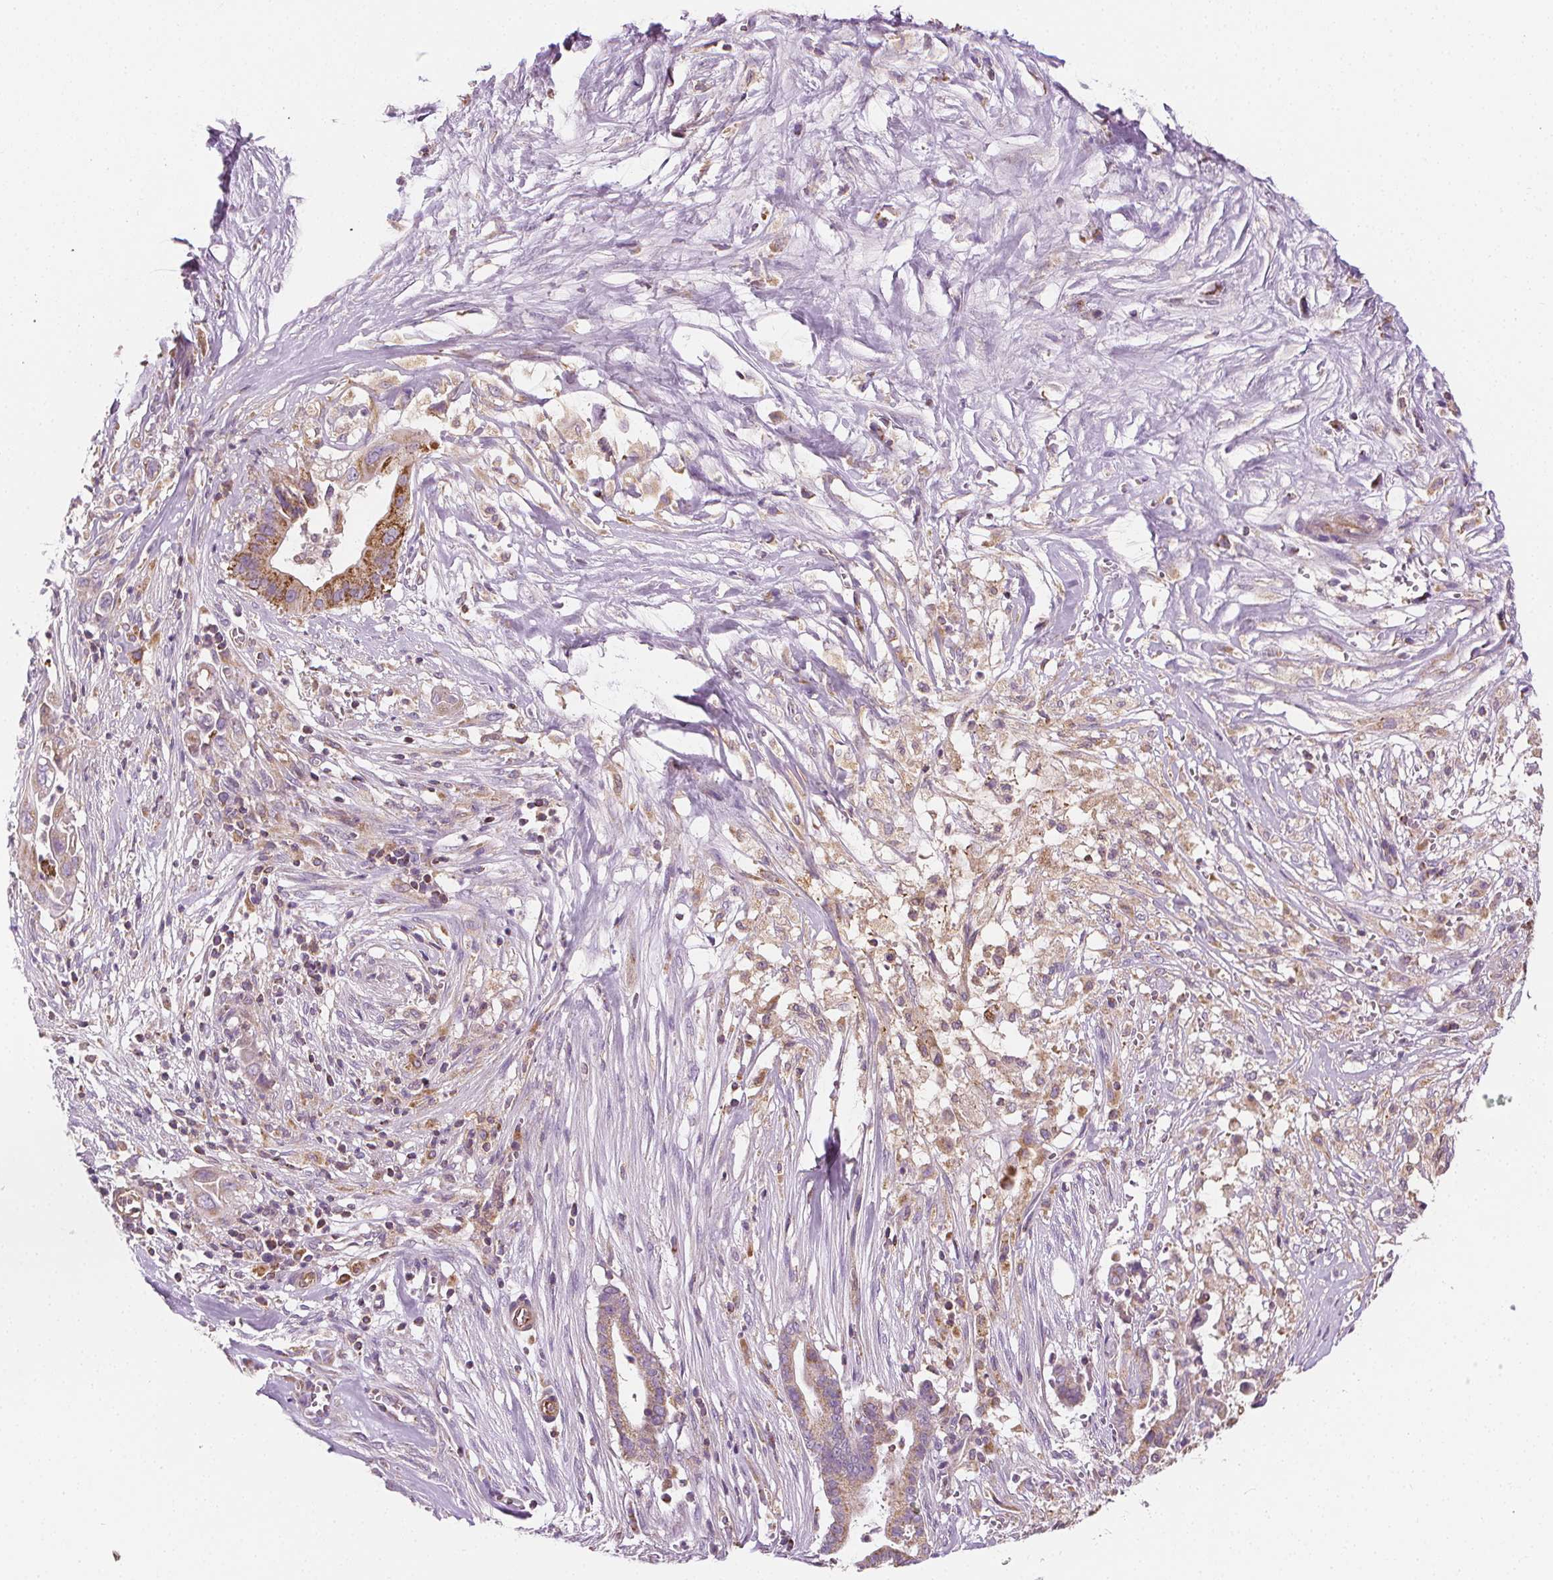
{"staining": {"intensity": "moderate", "quantity": "<25%", "location": "cytoplasmic/membranous"}, "tissue": "pancreatic cancer", "cell_type": "Tumor cells", "image_type": "cancer", "snomed": [{"axis": "morphology", "description": "Adenocarcinoma, NOS"}, {"axis": "topography", "description": "Pancreas"}], "caption": "Immunohistochemistry of human pancreatic cancer (adenocarcinoma) shows low levels of moderate cytoplasmic/membranous expression in about <25% of tumor cells. (Stains: DAB (3,3'-diaminobenzidine) in brown, nuclei in blue, Microscopy: brightfield microscopy at high magnification).", "gene": "RAB20", "patient": {"sex": "male", "age": 61}}